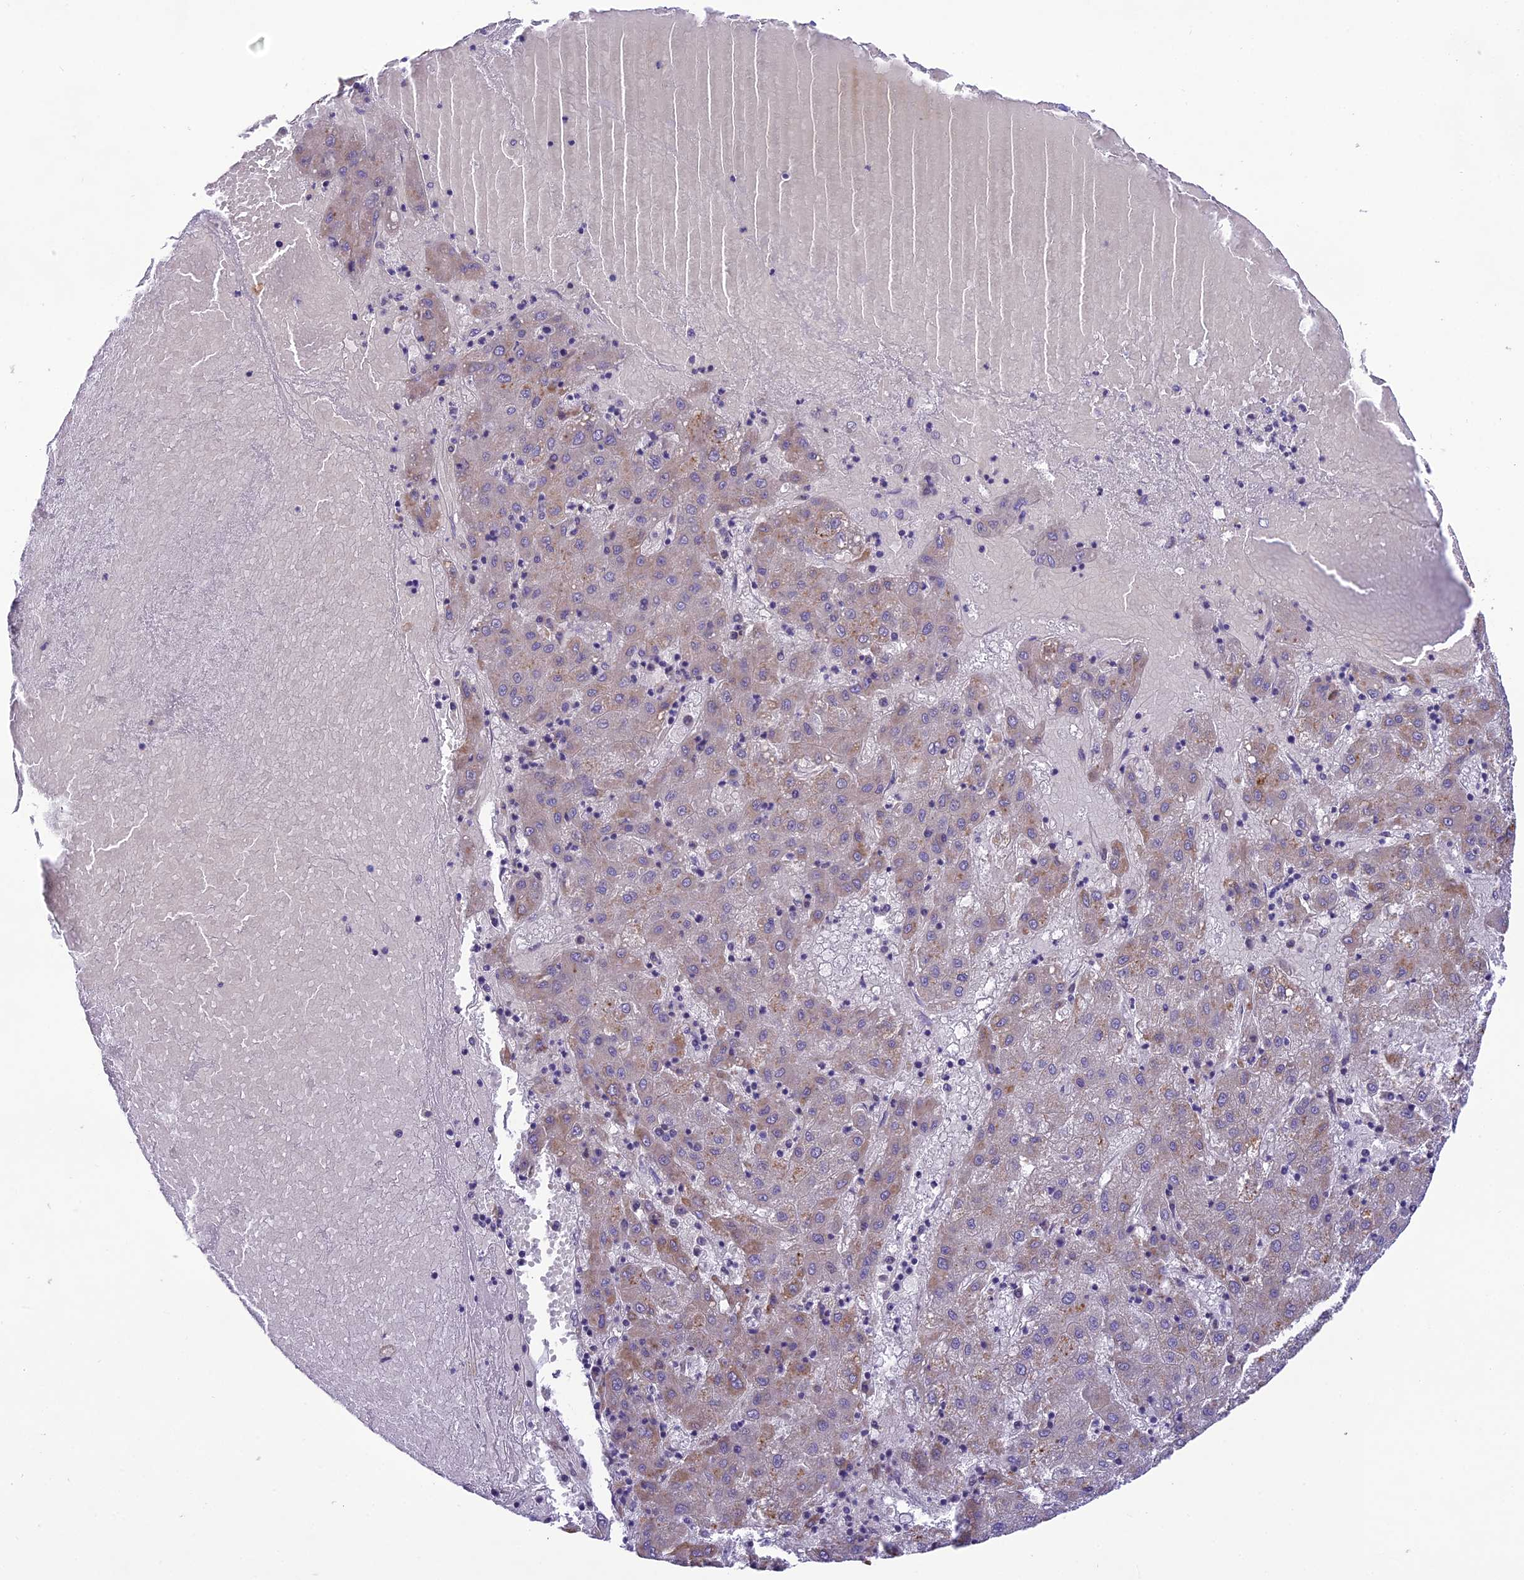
{"staining": {"intensity": "moderate", "quantity": "<25%", "location": "cytoplasmic/membranous"}, "tissue": "liver cancer", "cell_type": "Tumor cells", "image_type": "cancer", "snomed": [{"axis": "morphology", "description": "Carcinoma, Hepatocellular, NOS"}, {"axis": "topography", "description": "Liver"}], "caption": "Immunohistochemical staining of human hepatocellular carcinoma (liver) displays low levels of moderate cytoplasmic/membranous expression in about <25% of tumor cells.", "gene": "MIIP", "patient": {"sex": "male", "age": 72}}